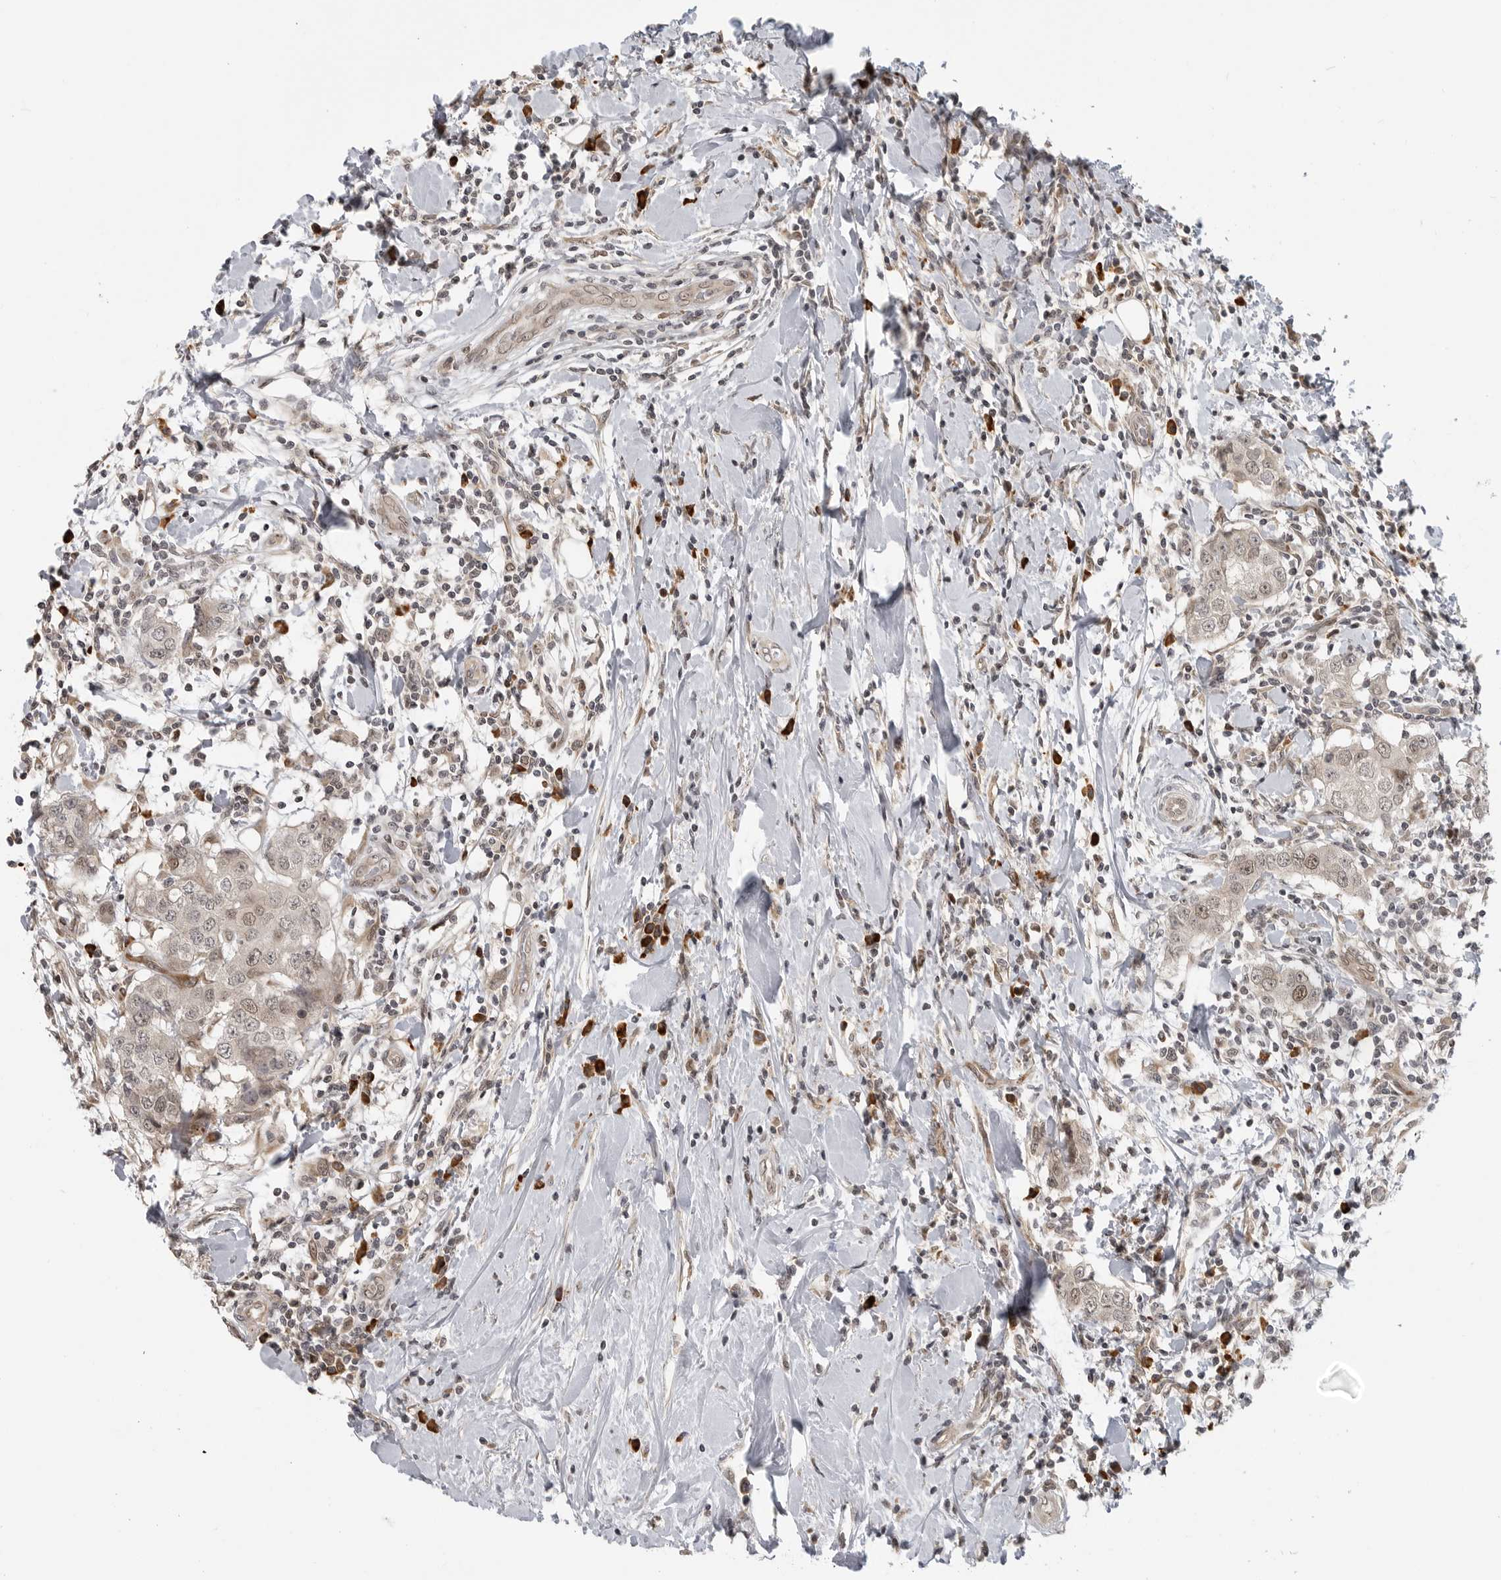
{"staining": {"intensity": "weak", "quantity": "25%-75%", "location": "nuclear"}, "tissue": "breast cancer", "cell_type": "Tumor cells", "image_type": "cancer", "snomed": [{"axis": "morphology", "description": "Duct carcinoma"}, {"axis": "topography", "description": "Breast"}], "caption": "A photomicrograph showing weak nuclear expression in approximately 25%-75% of tumor cells in breast cancer (infiltrating ductal carcinoma), as visualized by brown immunohistochemical staining.", "gene": "CEP295NL", "patient": {"sex": "female", "age": 27}}